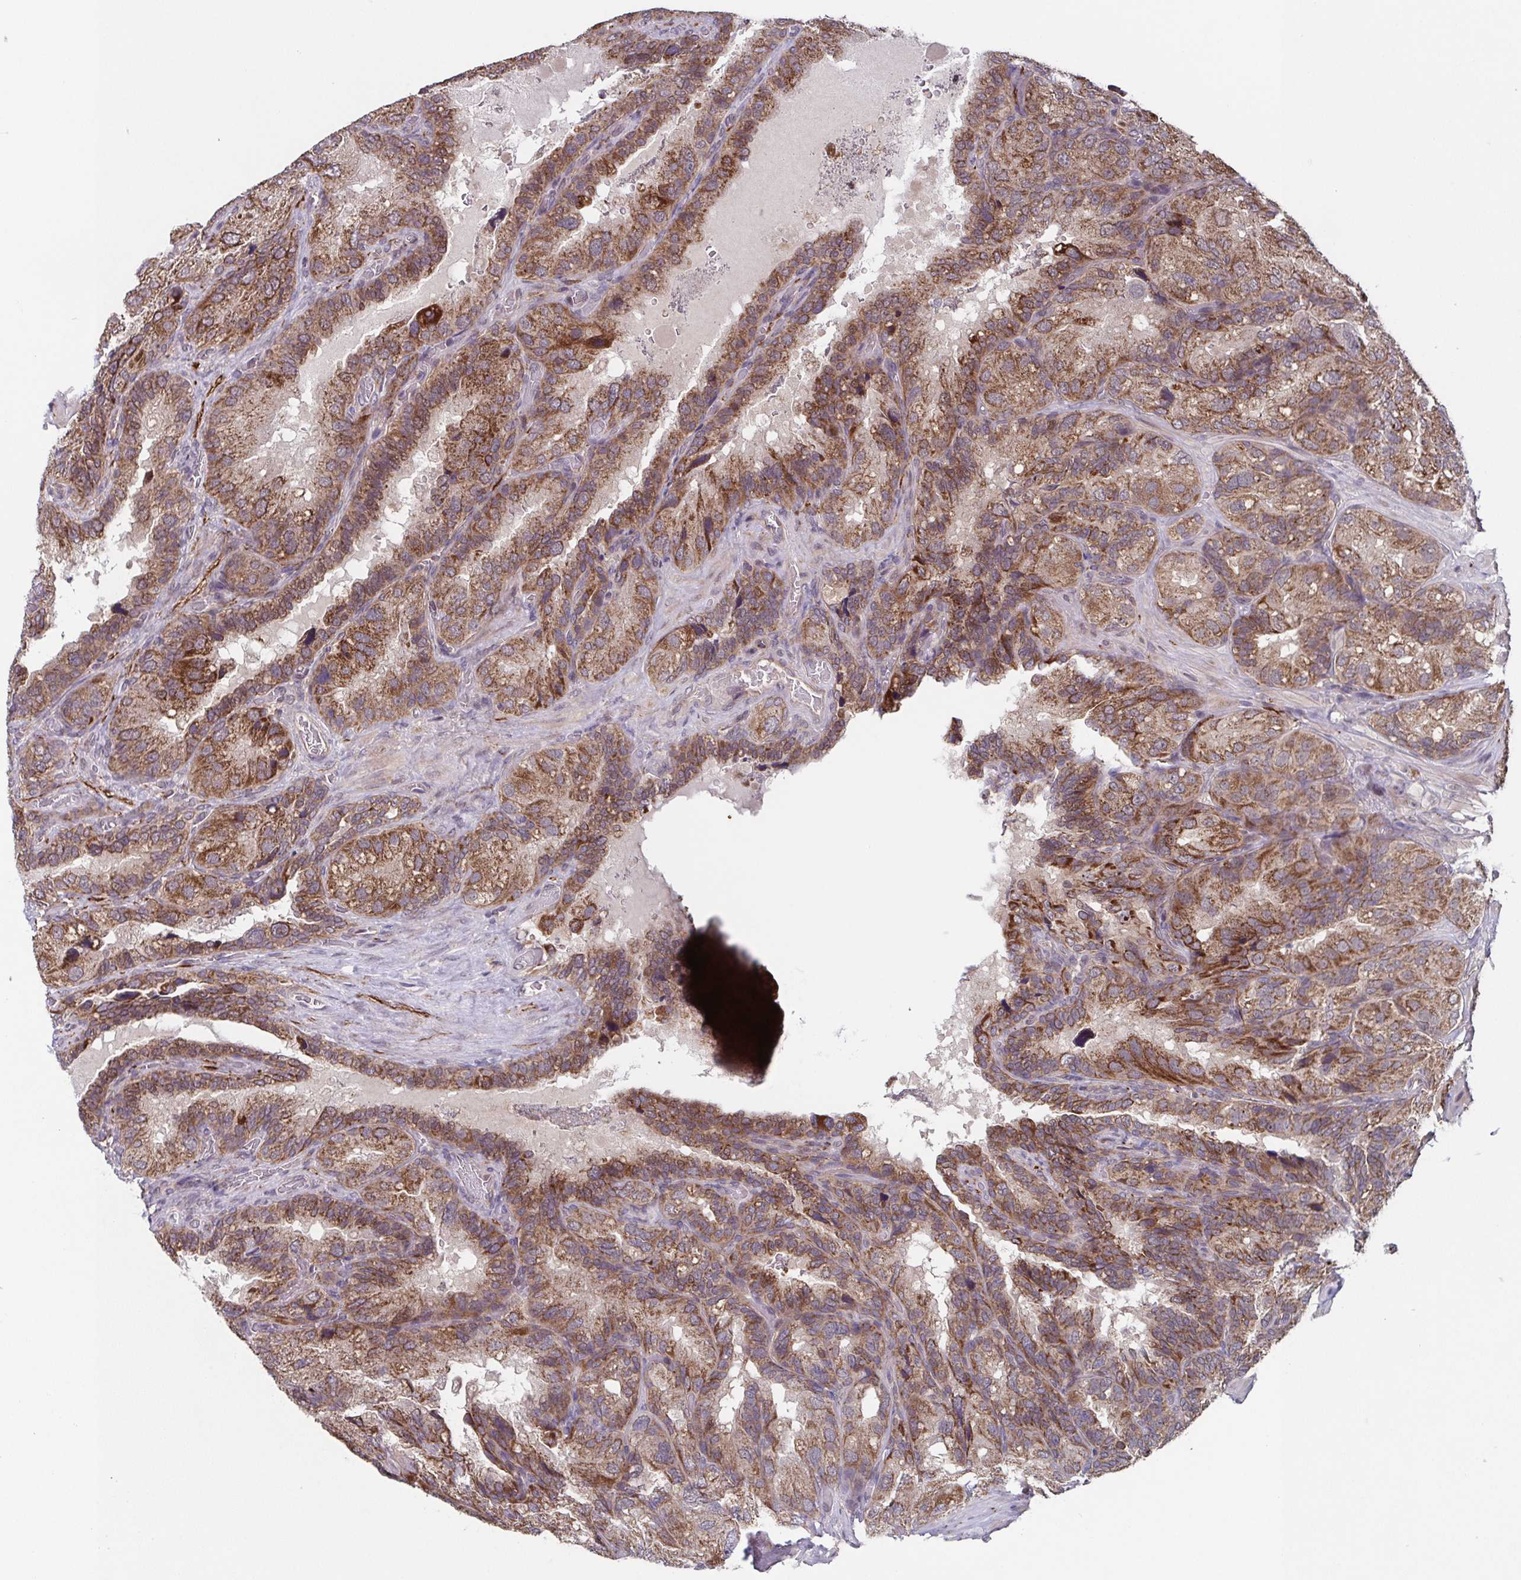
{"staining": {"intensity": "moderate", "quantity": ">75%", "location": "cytoplasmic/membranous"}, "tissue": "seminal vesicle", "cell_type": "Glandular cells", "image_type": "normal", "snomed": [{"axis": "morphology", "description": "Normal tissue, NOS"}, {"axis": "topography", "description": "Seminal veicle"}], "caption": "DAB immunohistochemical staining of unremarkable human seminal vesicle shows moderate cytoplasmic/membranous protein expression in approximately >75% of glandular cells. The protein is stained brown, and the nuclei are stained in blue (DAB IHC with brightfield microscopy, high magnification).", "gene": "TTC19", "patient": {"sex": "male", "age": 60}}